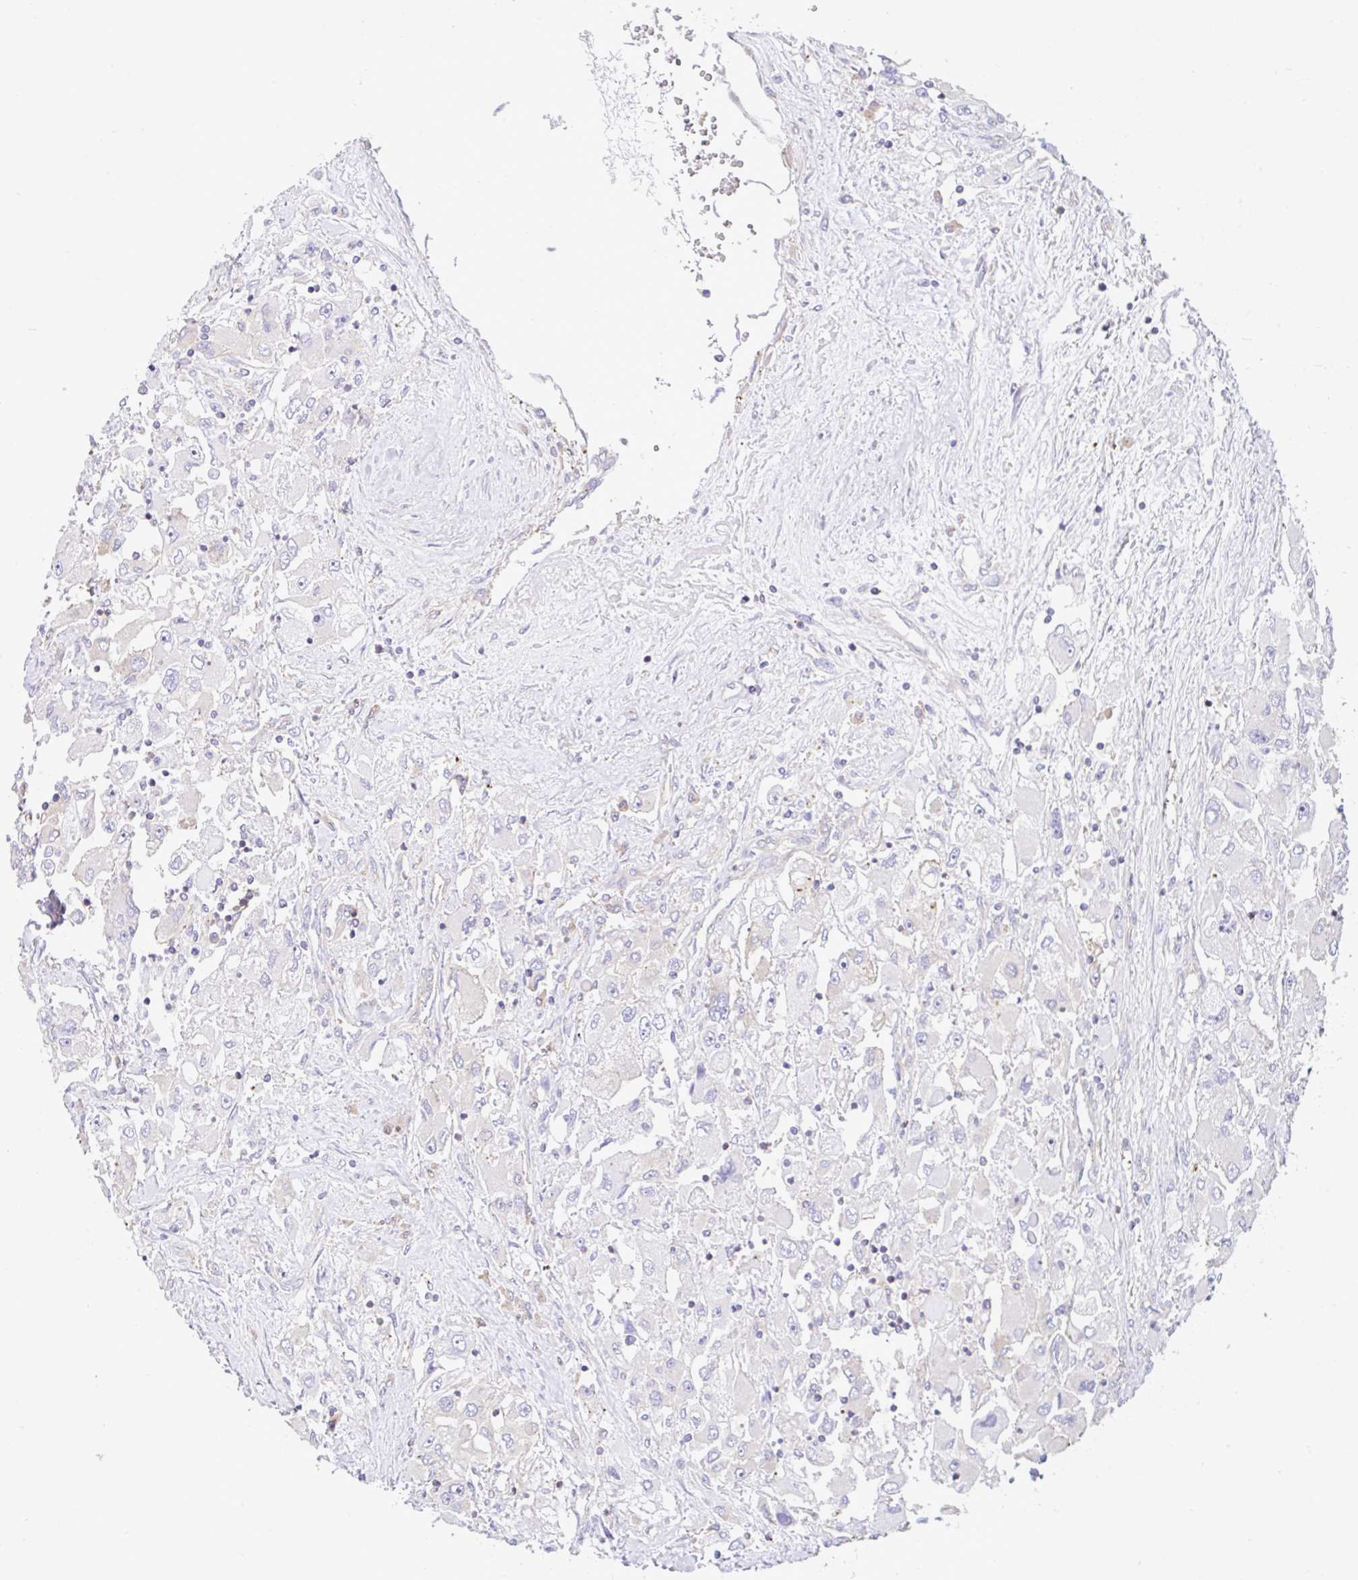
{"staining": {"intensity": "negative", "quantity": "none", "location": "none"}, "tissue": "renal cancer", "cell_type": "Tumor cells", "image_type": "cancer", "snomed": [{"axis": "morphology", "description": "Adenocarcinoma, NOS"}, {"axis": "topography", "description": "Kidney"}], "caption": "This histopathology image is of renal adenocarcinoma stained with immunohistochemistry (IHC) to label a protein in brown with the nuclei are counter-stained blue. There is no expression in tumor cells.", "gene": "GFPT2", "patient": {"sex": "female", "age": 52}}